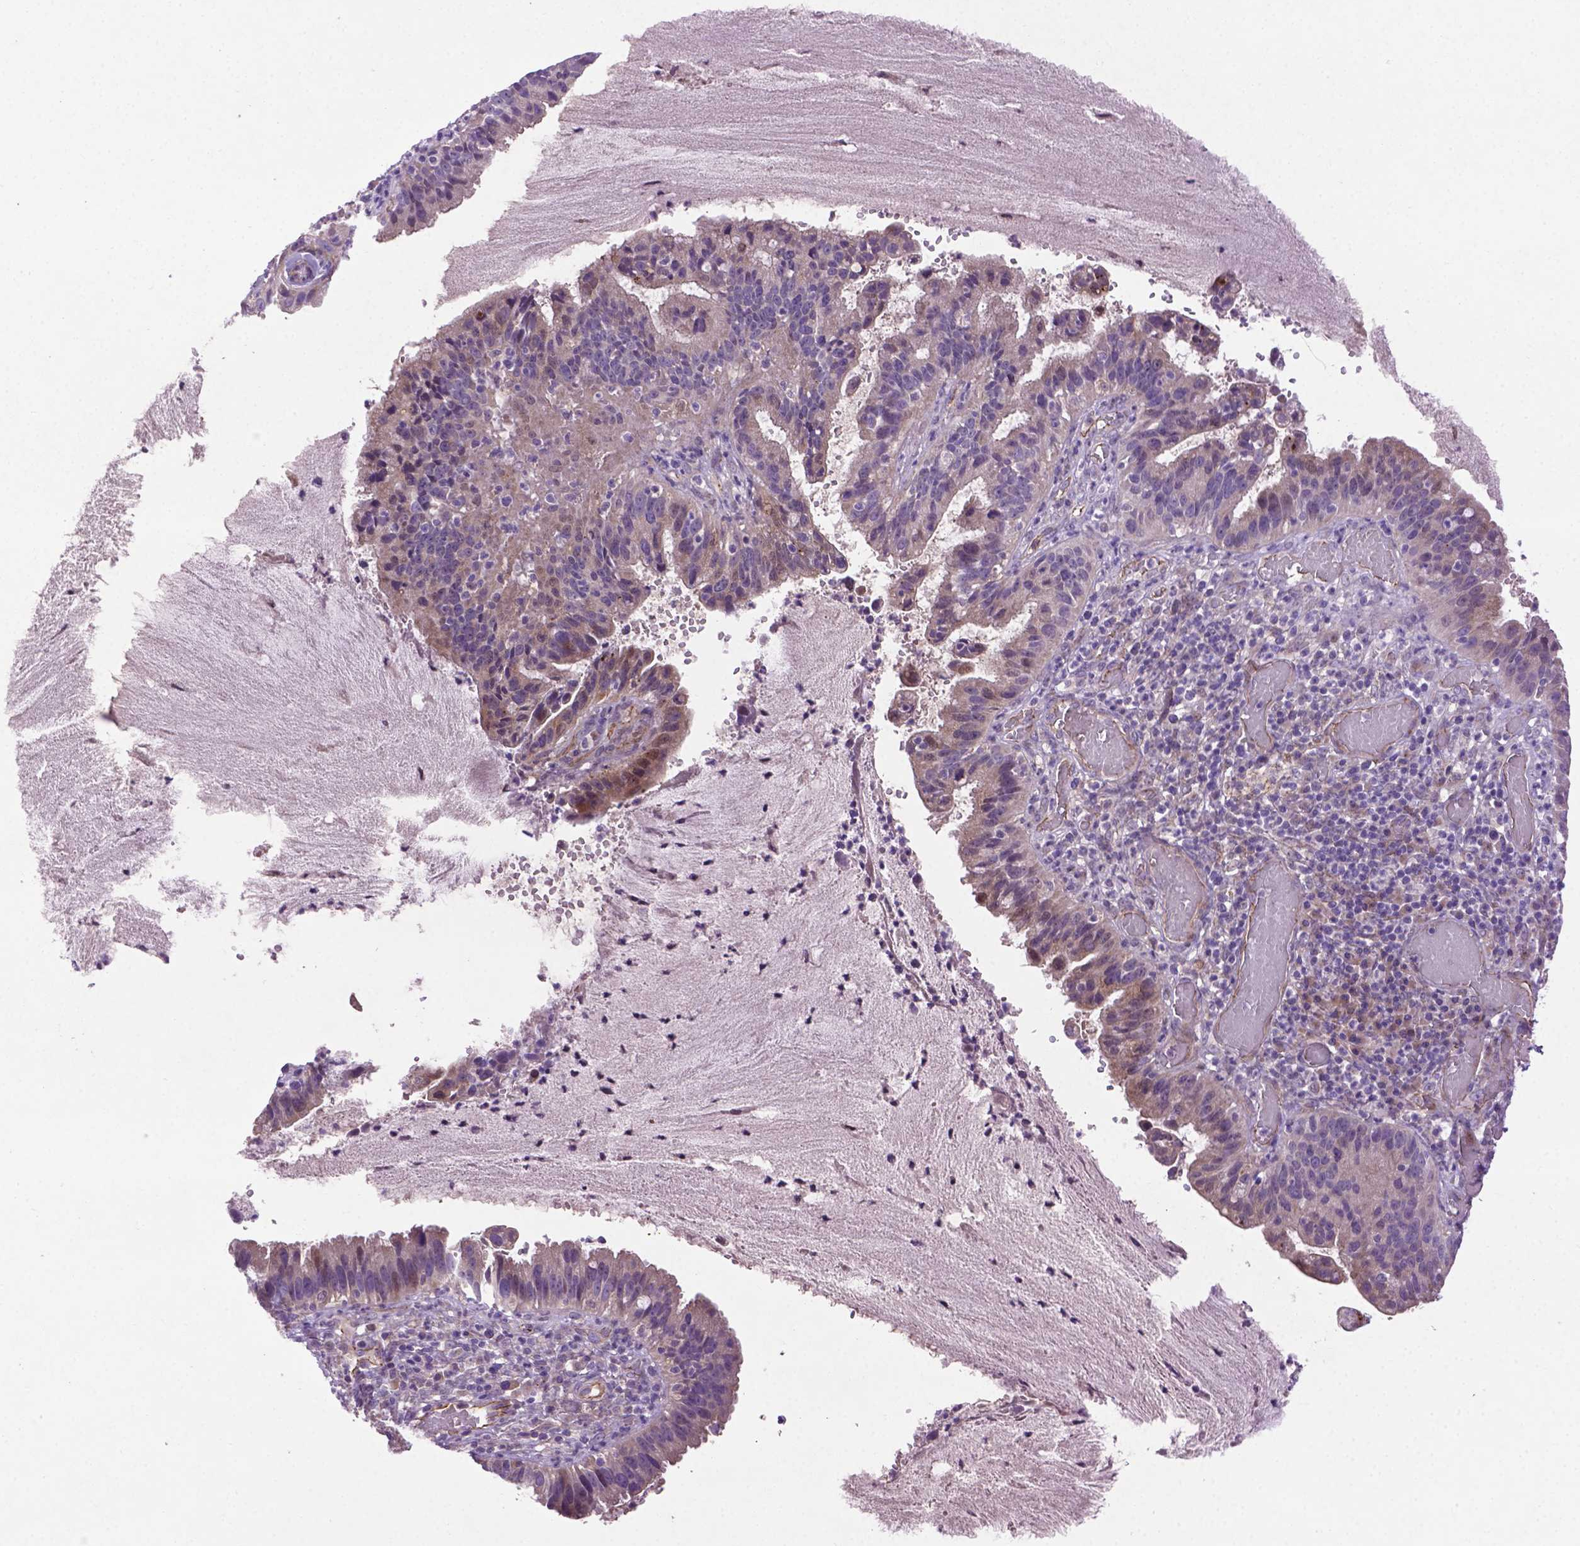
{"staining": {"intensity": "weak", "quantity": "<25%", "location": "cytoplasmic/membranous"}, "tissue": "cervical cancer", "cell_type": "Tumor cells", "image_type": "cancer", "snomed": [{"axis": "morphology", "description": "Adenocarcinoma, NOS"}, {"axis": "topography", "description": "Cervix"}], "caption": "This is an immunohistochemistry photomicrograph of human cervical adenocarcinoma. There is no positivity in tumor cells.", "gene": "CCER2", "patient": {"sex": "female", "age": 34}}